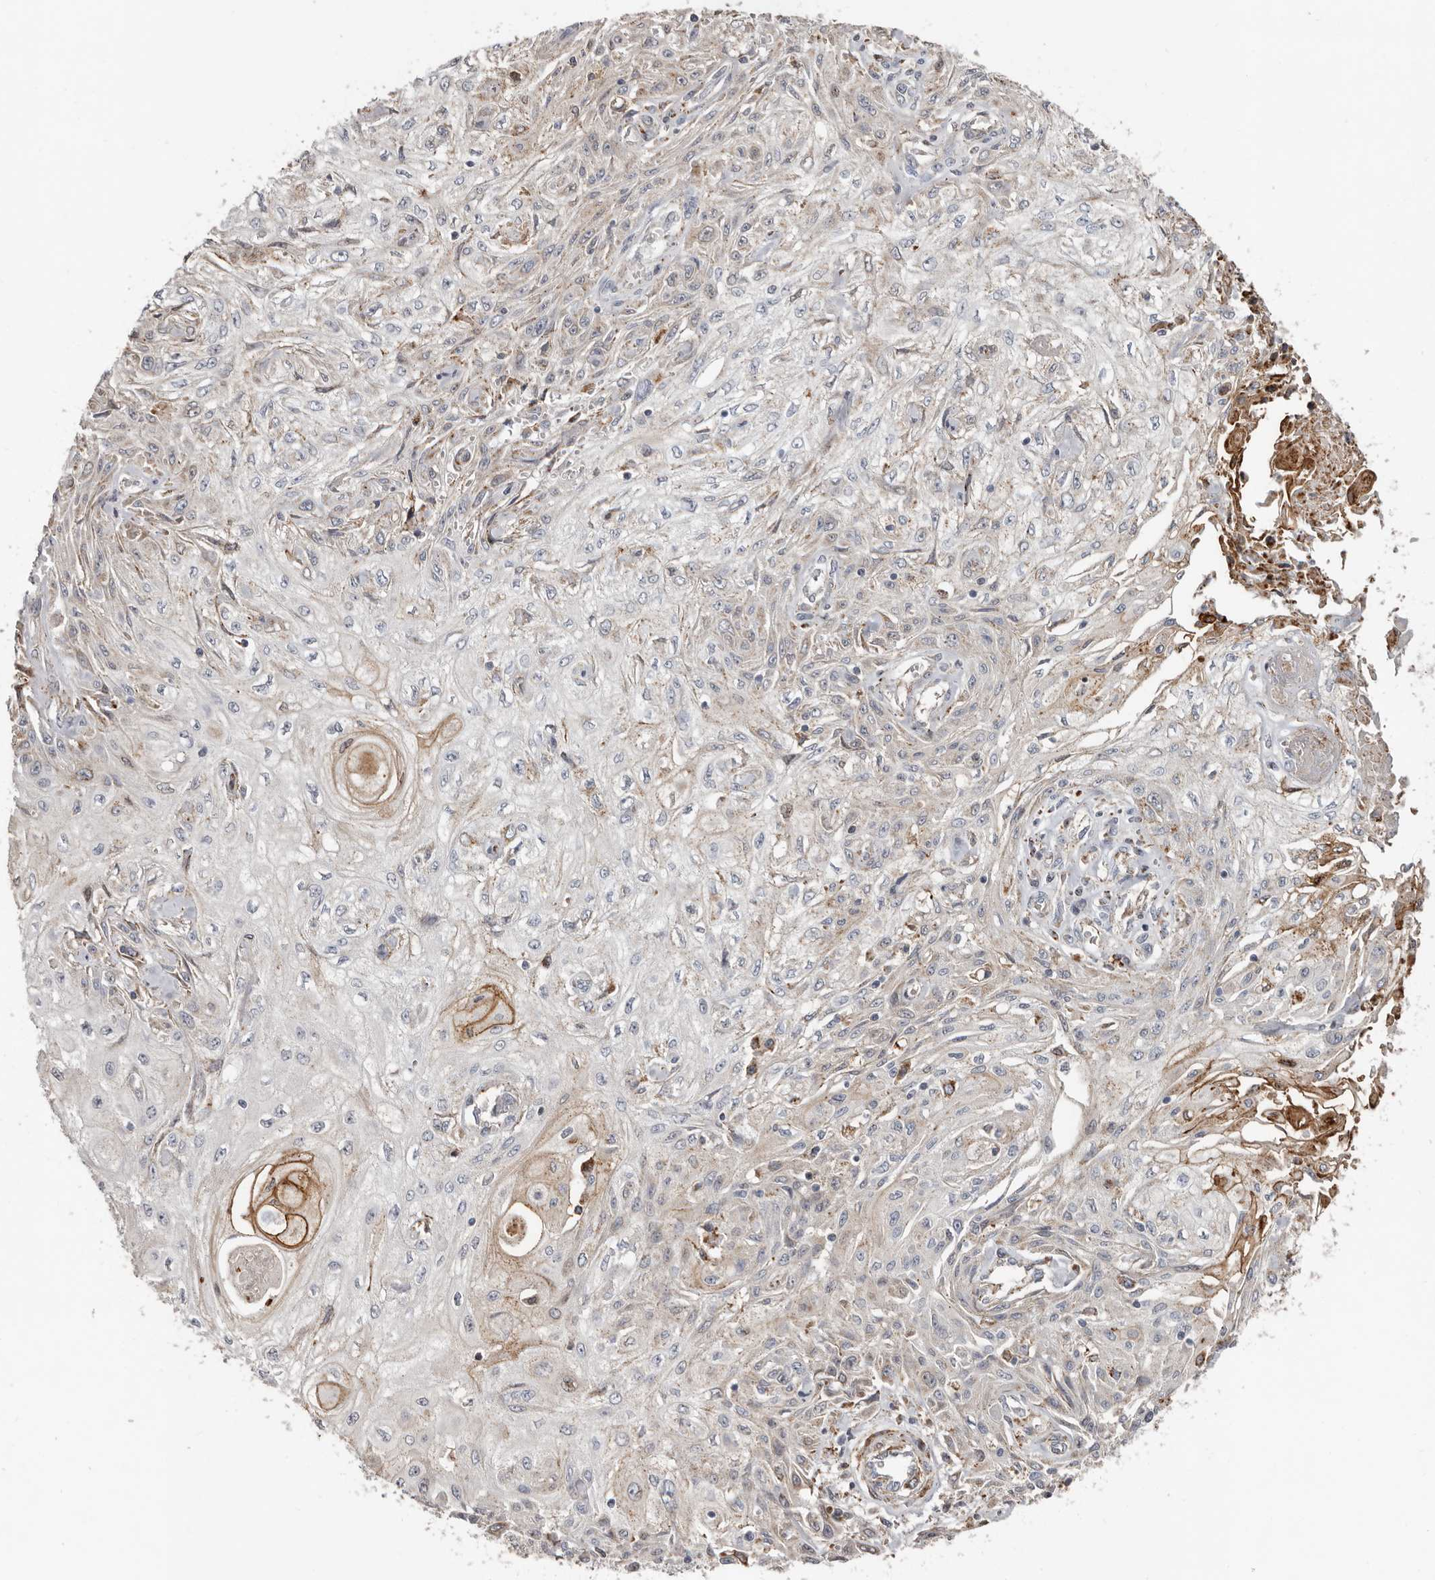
{"staining": {"intensity": "moderate", "quantity": "<25%", "location": "cytoplasmic/membranous"}, "tissue": "skin cancer", "cell_type": "Tumor cells", "image_type": "cancer", "snomed": [{"axis": "morphology", "description": "Squamous cell carcinoma, NOS"}, {"axis": "morphology", "description": "Squamous cell carcinoma, metastatic, NOS"}, {"axis": "topography", "description": "Skin"}, {"axis": "topography", "description": "Lymph node"}], "caption": "Skin squamous cell carcinoma stained for a protein shows moderate cytoplasmic/membranous positivity in tumor cells.", "gene": "KIF26B", "patient": {"sex": "male", "age": 75}}